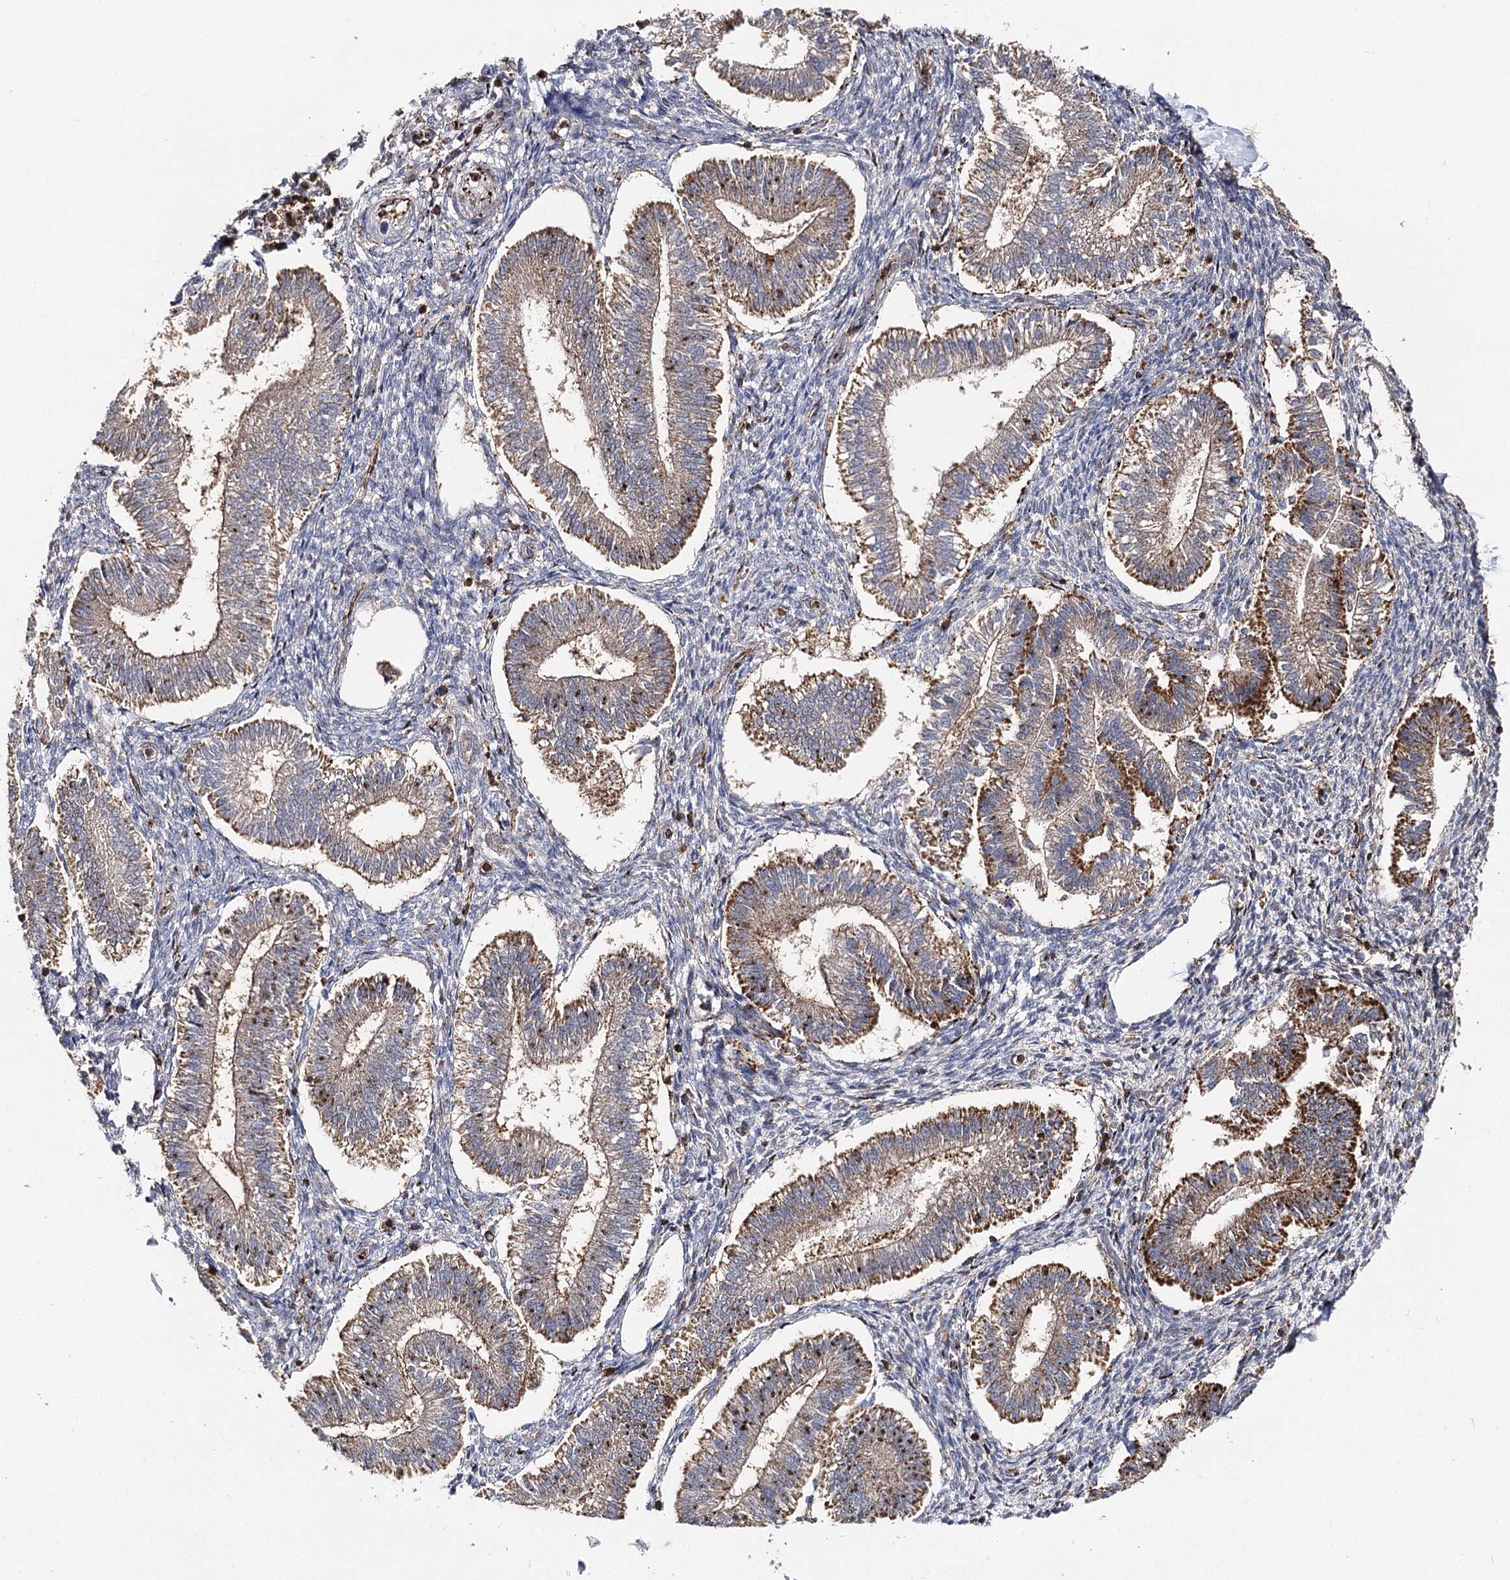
{"staining": {"intensity": "moderate", "quantity": "<25%", "location": "cytoplasmic/membranous"}, "tissue": "endometrium", "cell_type": "Cells in endometrial stroma", "image_type": "normal", "snomed": [{"axis": "morphology", "description": "Normal tissue, NOS"}, {"axis": "topography", "description": "Endometrium"}], "caption": "Human endometrium stained for a protein (brown) shows moderate cytoplasmic/membranous positive positivity in about <25% of cells in endometrial stroma.", "gene": "SEC24B", "patient": {"sex": "female", "age": 25}}